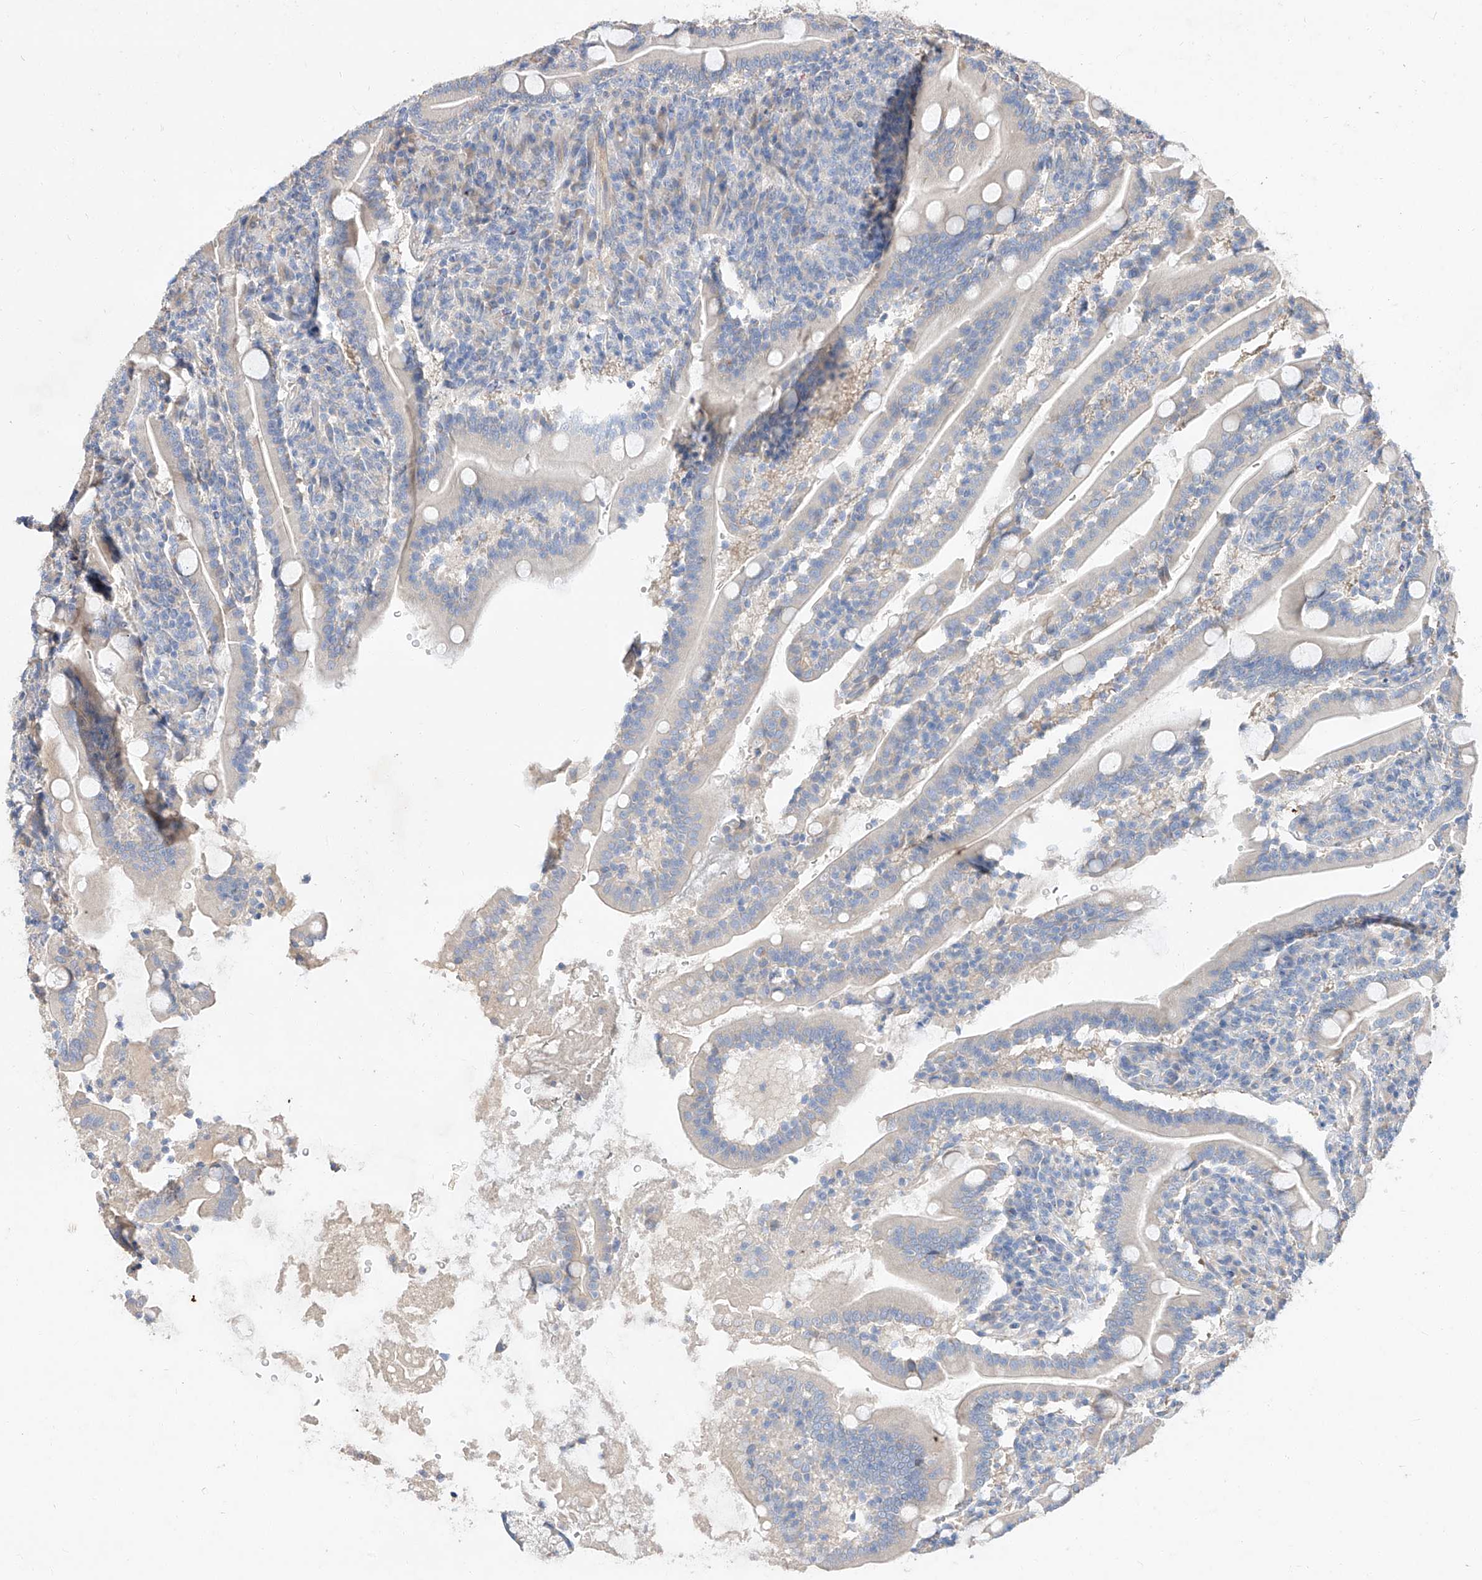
{"staining": {"intensity": "weak", "quantity": "<25%", "location": "cytoplasmic/membranous"}, "tissue": "duodenum", "cell_type": "Glandular cells", "image_type": "normal", "snomed": [{"axis": "morphology", "description": "Normal tissue, NOS"}, {"axis": "topography", "description": "Duodenum"}], "caption": "High magnification brightfield microscopy of unremarkable duodenum stained with DAB (3,3'-diaminobenzidine) (brown) and counterstained with hematoxylin (blue): glandular cells show no significant positivity. The staining is performed using DAB (3,3'-diaminobenzidine) brown chromogen with nuclei counter-stained in using hematoxylin.", "gene": "DIRAS3", "patient": {"sex": "male", "age": 35}}